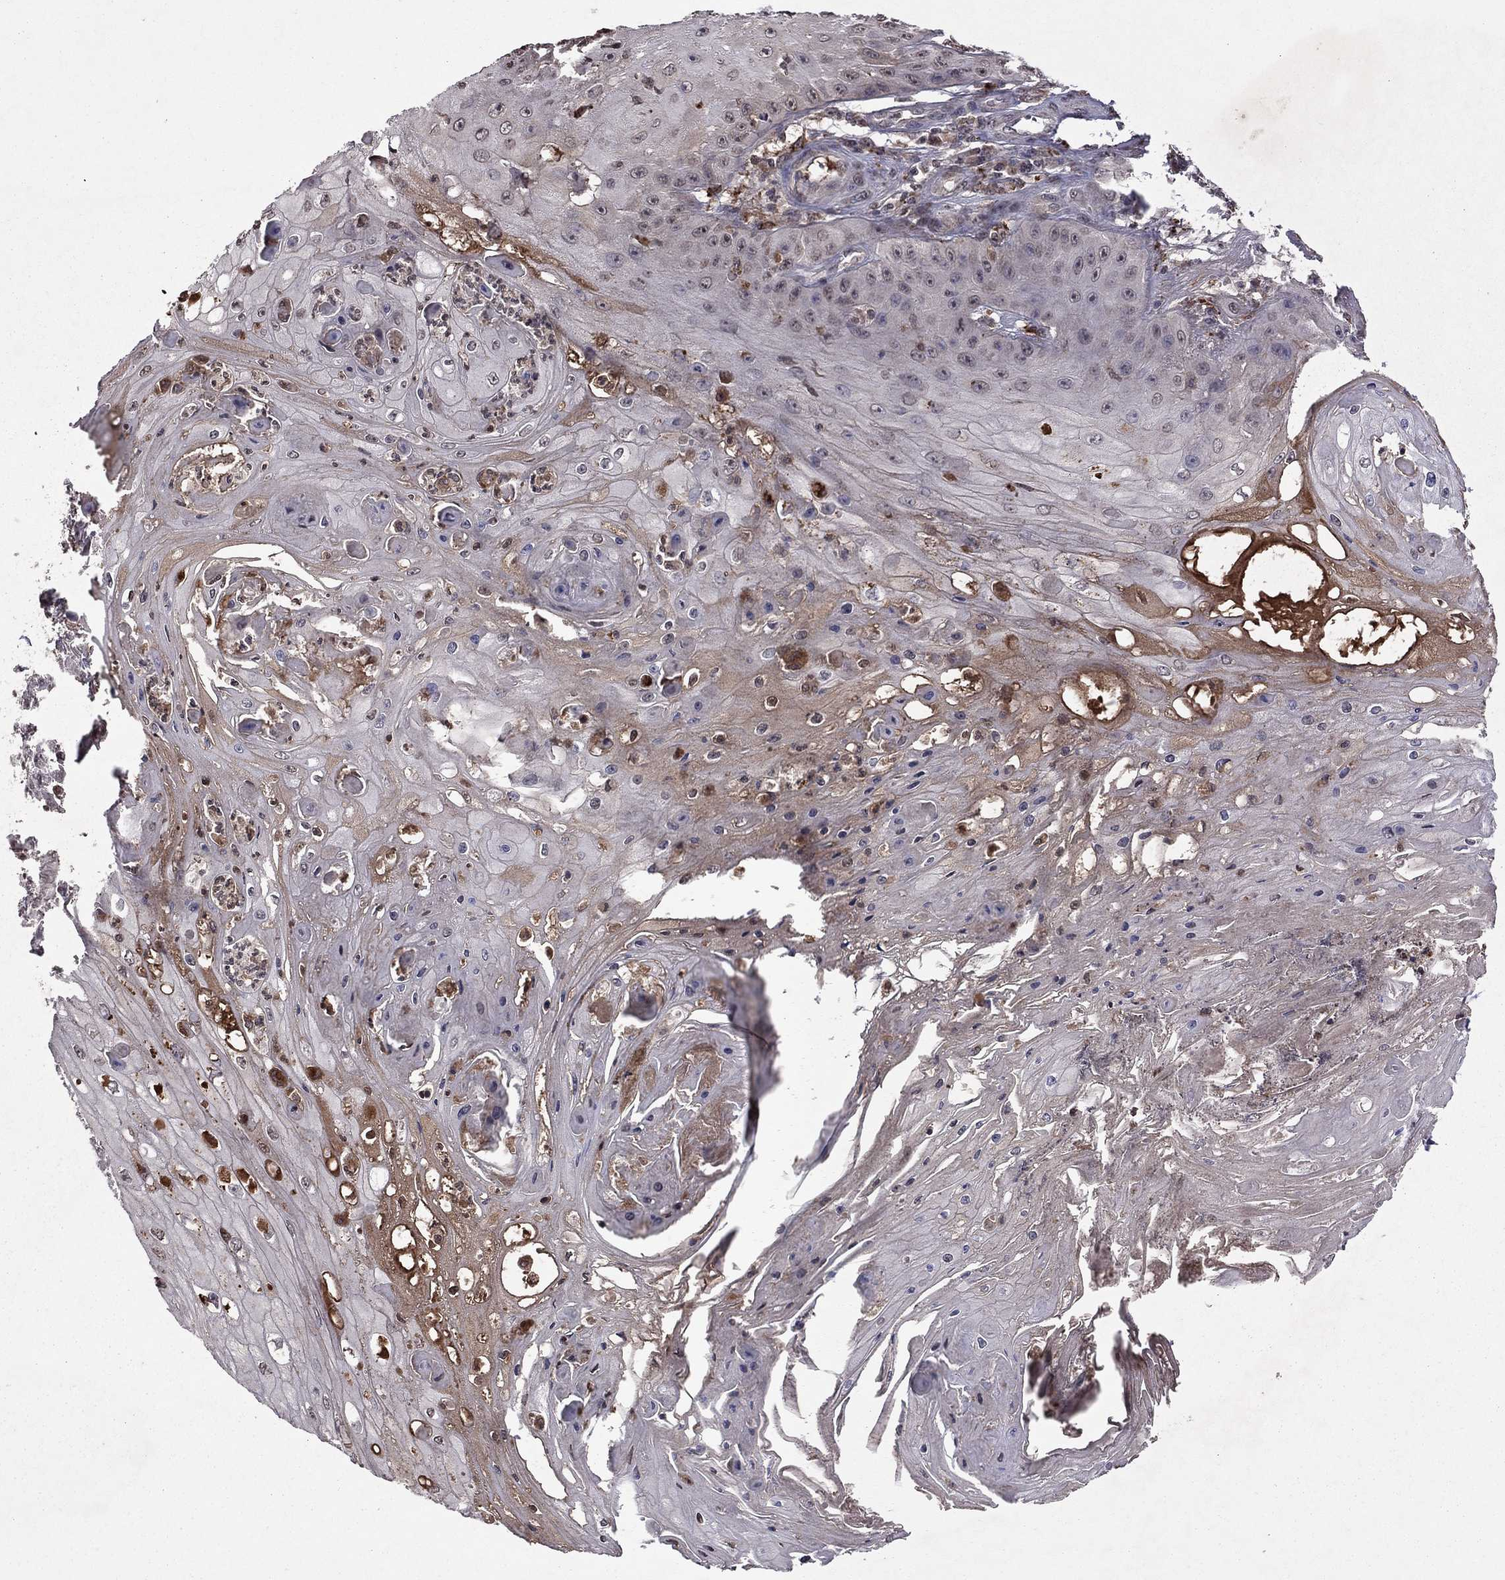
{"staining": {"intensity": "moderate", "quantity": "<25%", "location": "cytoplasmic/membranous"}, "tissue": "skin cancer", "cell_type": "Tumor cells", "image_type": "cancer", "snomed": [{"axis": "morphology", "description": "Squamous cell carcinoma, NOS"}, {"axis": "topography", "description": "Skin"}], "caption": "High-power microscopy captured an immunohistochemistry (IHC) image of skin squamous cell carcinoma, revealing moderate cytoplasmic/membranous expression in approximately <25% of tumor cells.", "gene": "NLGN1", "patient": {"sex": "male", "age": 70}}